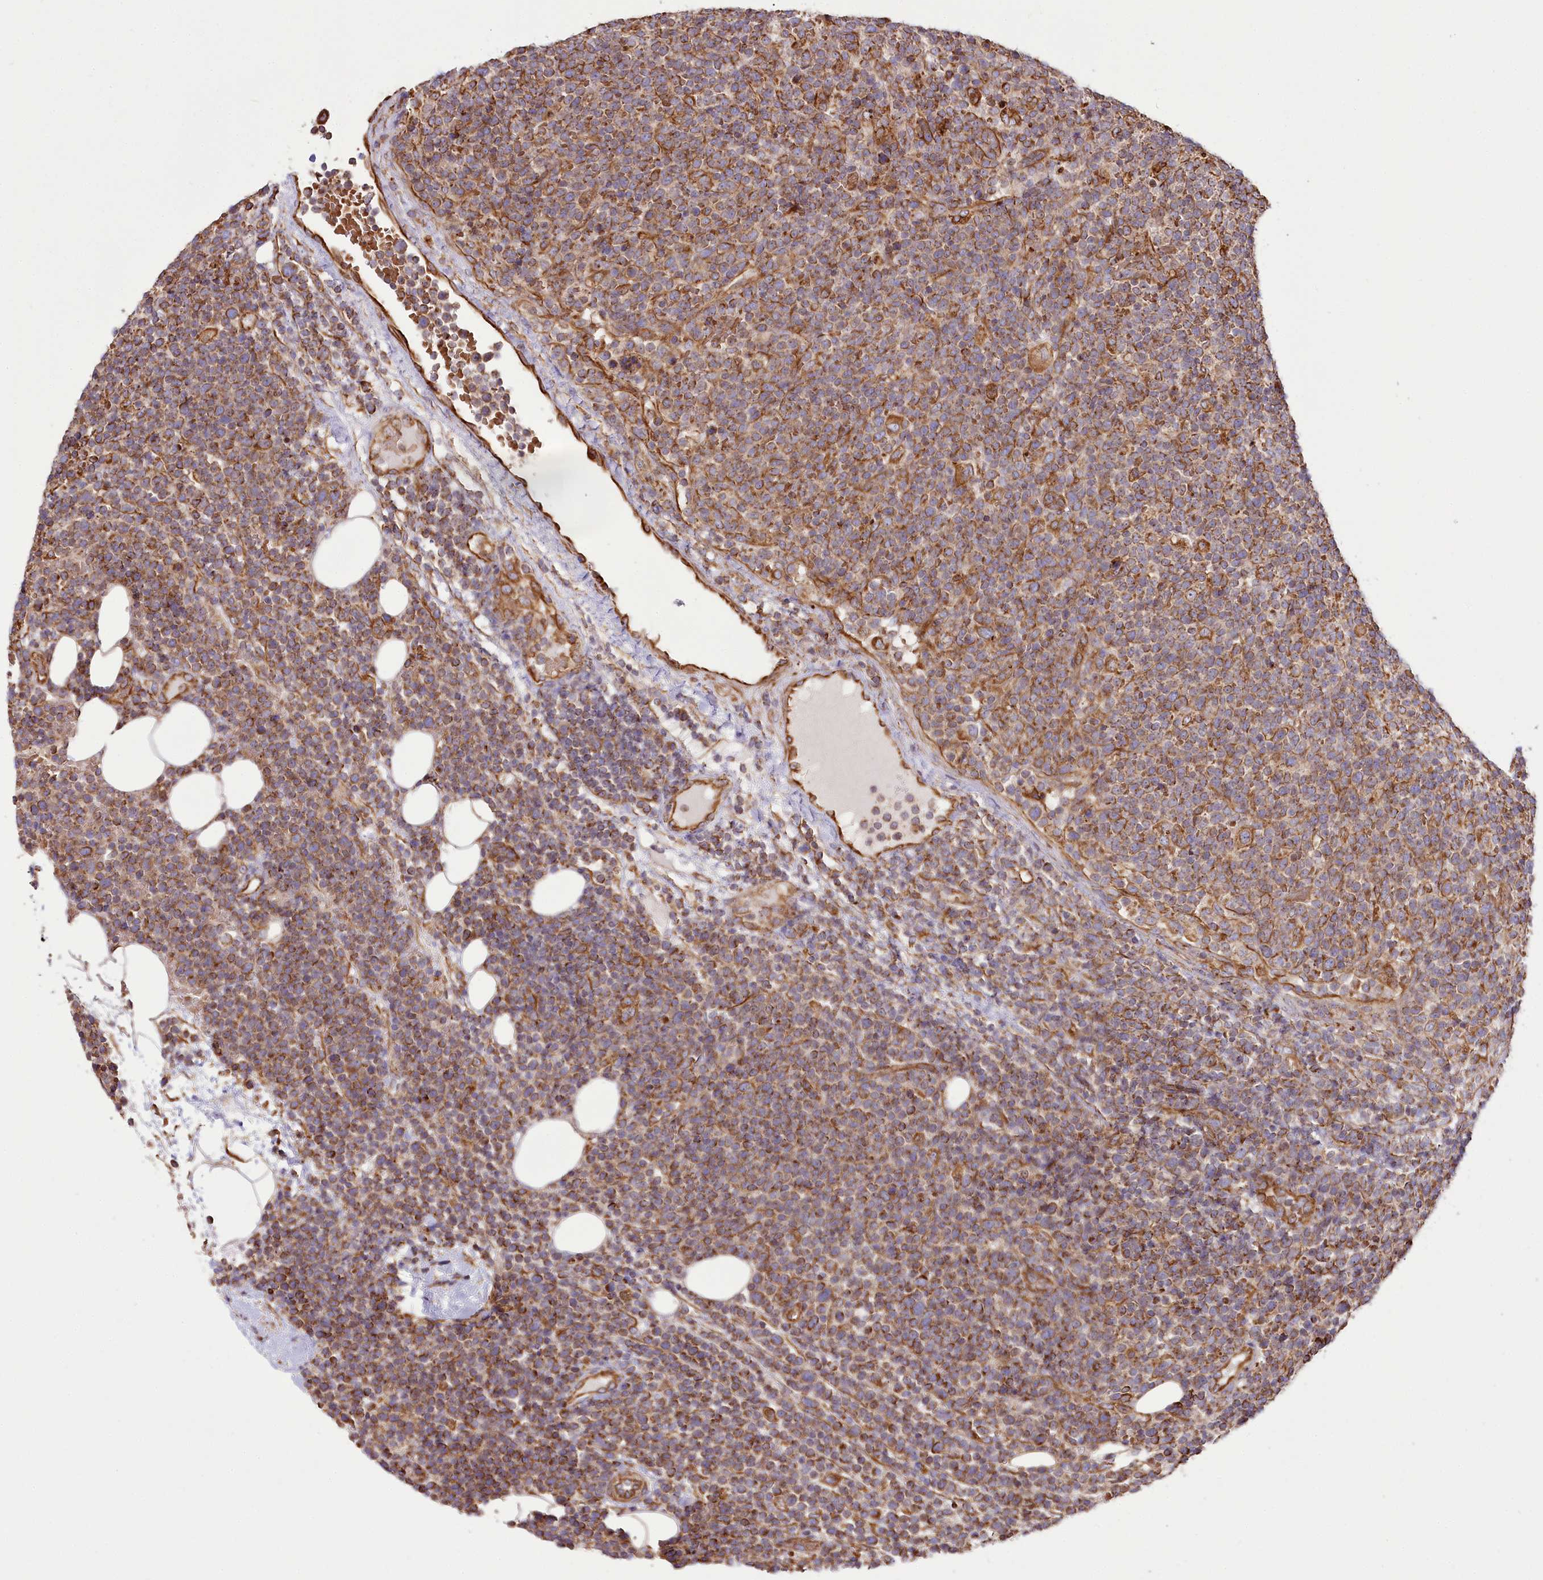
{"staining": {"intensity": "moderate", "quantity": ">75%", "location": "cytoplasmic/membranous"}, "tissue": "lymphoma", "cell_type": "Tumor cells", "image_type": "cancer", "snomed": [{"axis": "morphology", "description": "Malignant lymphoma, non-Hodgkin's type, High grade"}, {"axis": "topography", "description": "Lymph node"}], "caption": "Malignant lymphoma, non-Hodgkin's type (high-grade) tissue displays moderate cytoplasmic/membranous expression in approximately >75% of tumor cells, visualized by immunohistochemistry.", "gene": "THUMPD3", "patient": {"sex": "male", "age": 61}}